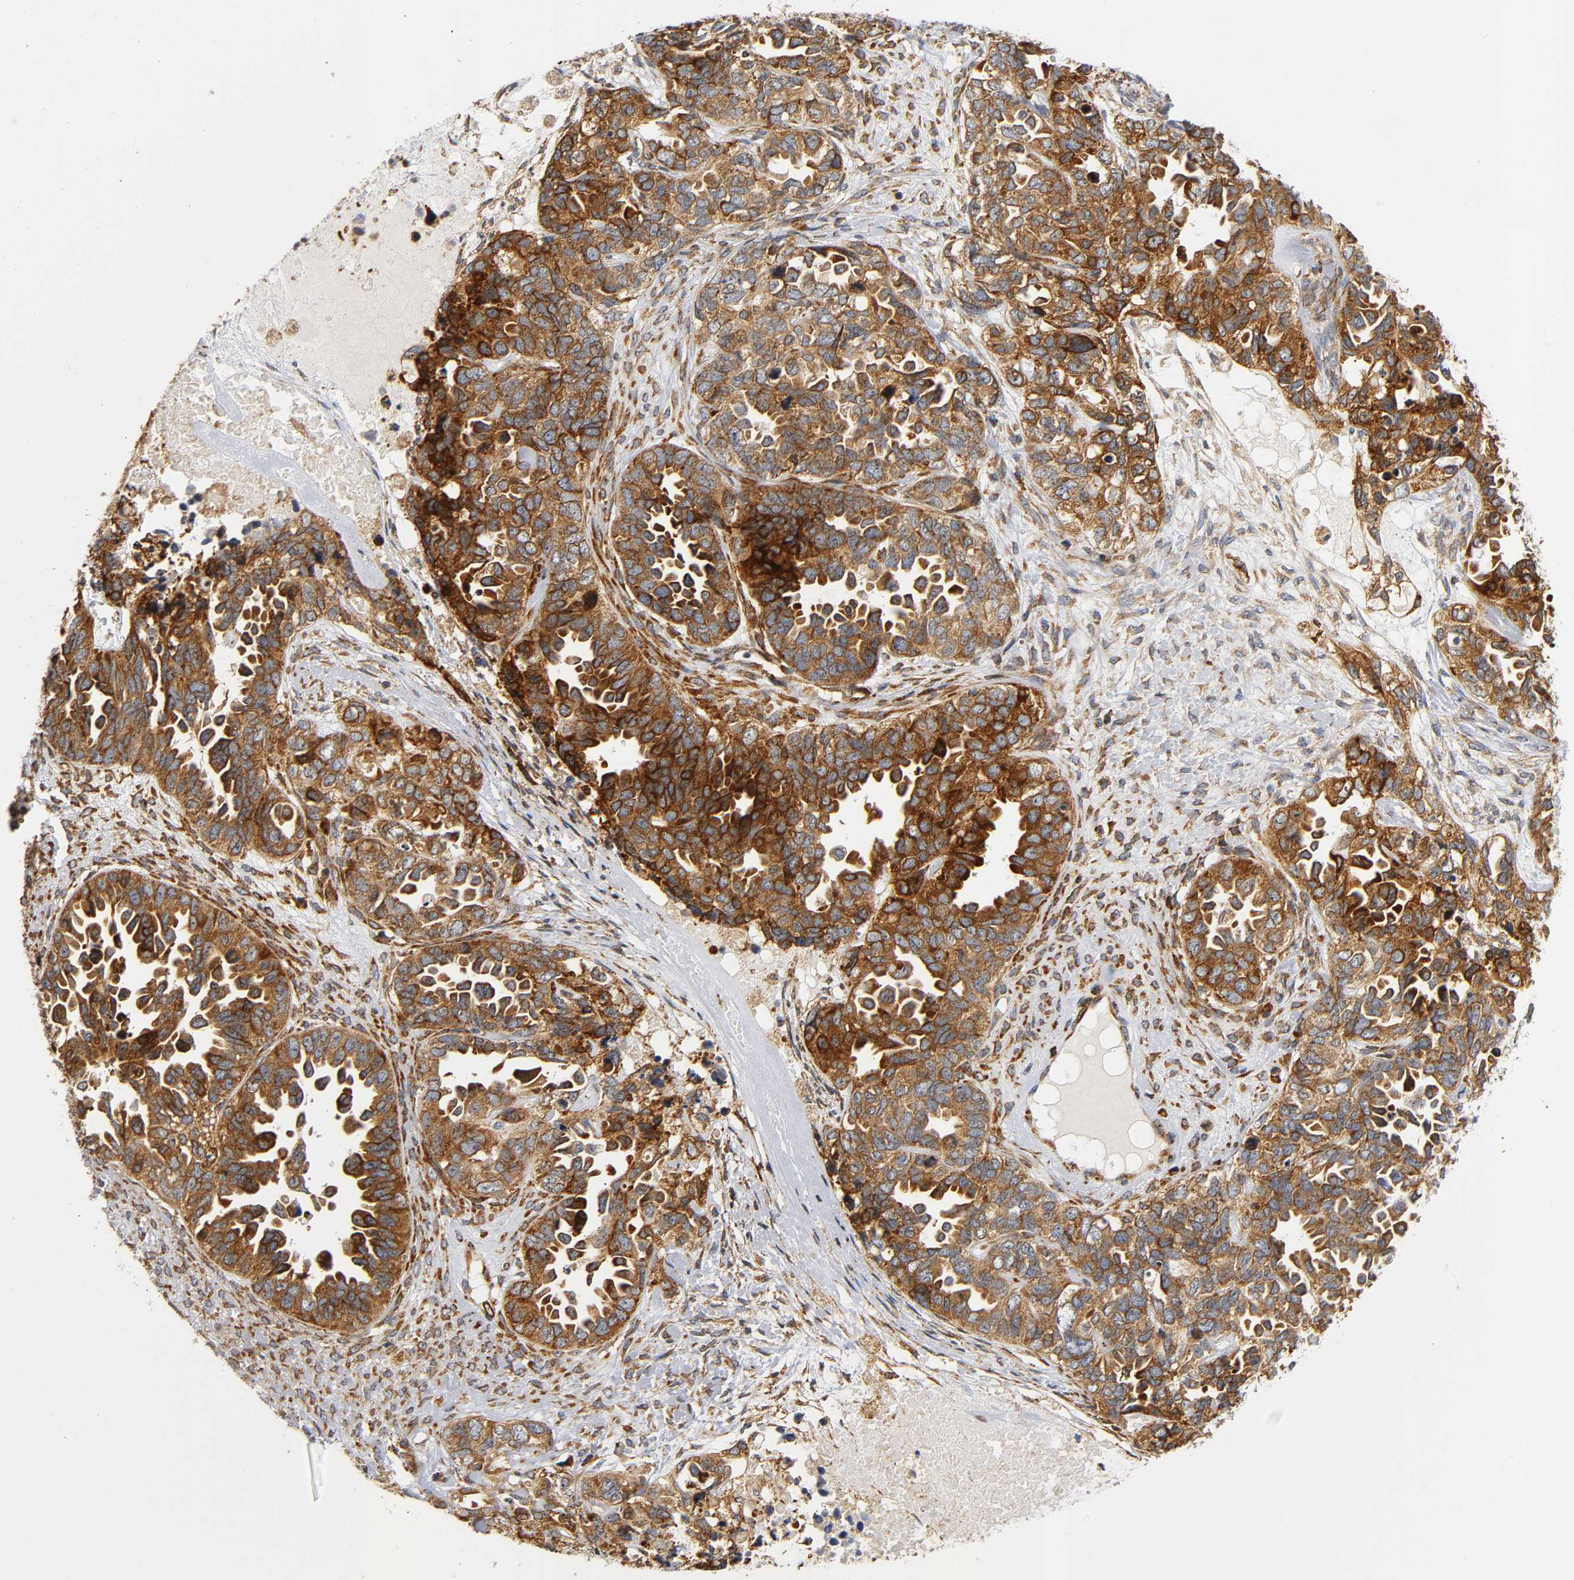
{"staining": {"intensity": "strong", "quantity": ">75%", "location": "cytoplasmic/membranous"}, "tissue": "ovarian cancer", "cell_type": "Tumor cells", "image_type": "cancer", "snomed": [{"axis": "morphology", "description": "Cystadenocarcinoma, serous, NOS"}, {"axis": "topography", "description": "Ovary"}], "caption": "Immunohistochemistry (IHC) (DAB (3,3'-diaminobenzidine)) staining of human ovarian cancer (serous cystadenocarcinoma) shows strong cytoplasmic/membranous protein positivity in approximately >75% of tumor cells.", "gene": "SOS2", "patient": {"sex": "female", "age": 82}}